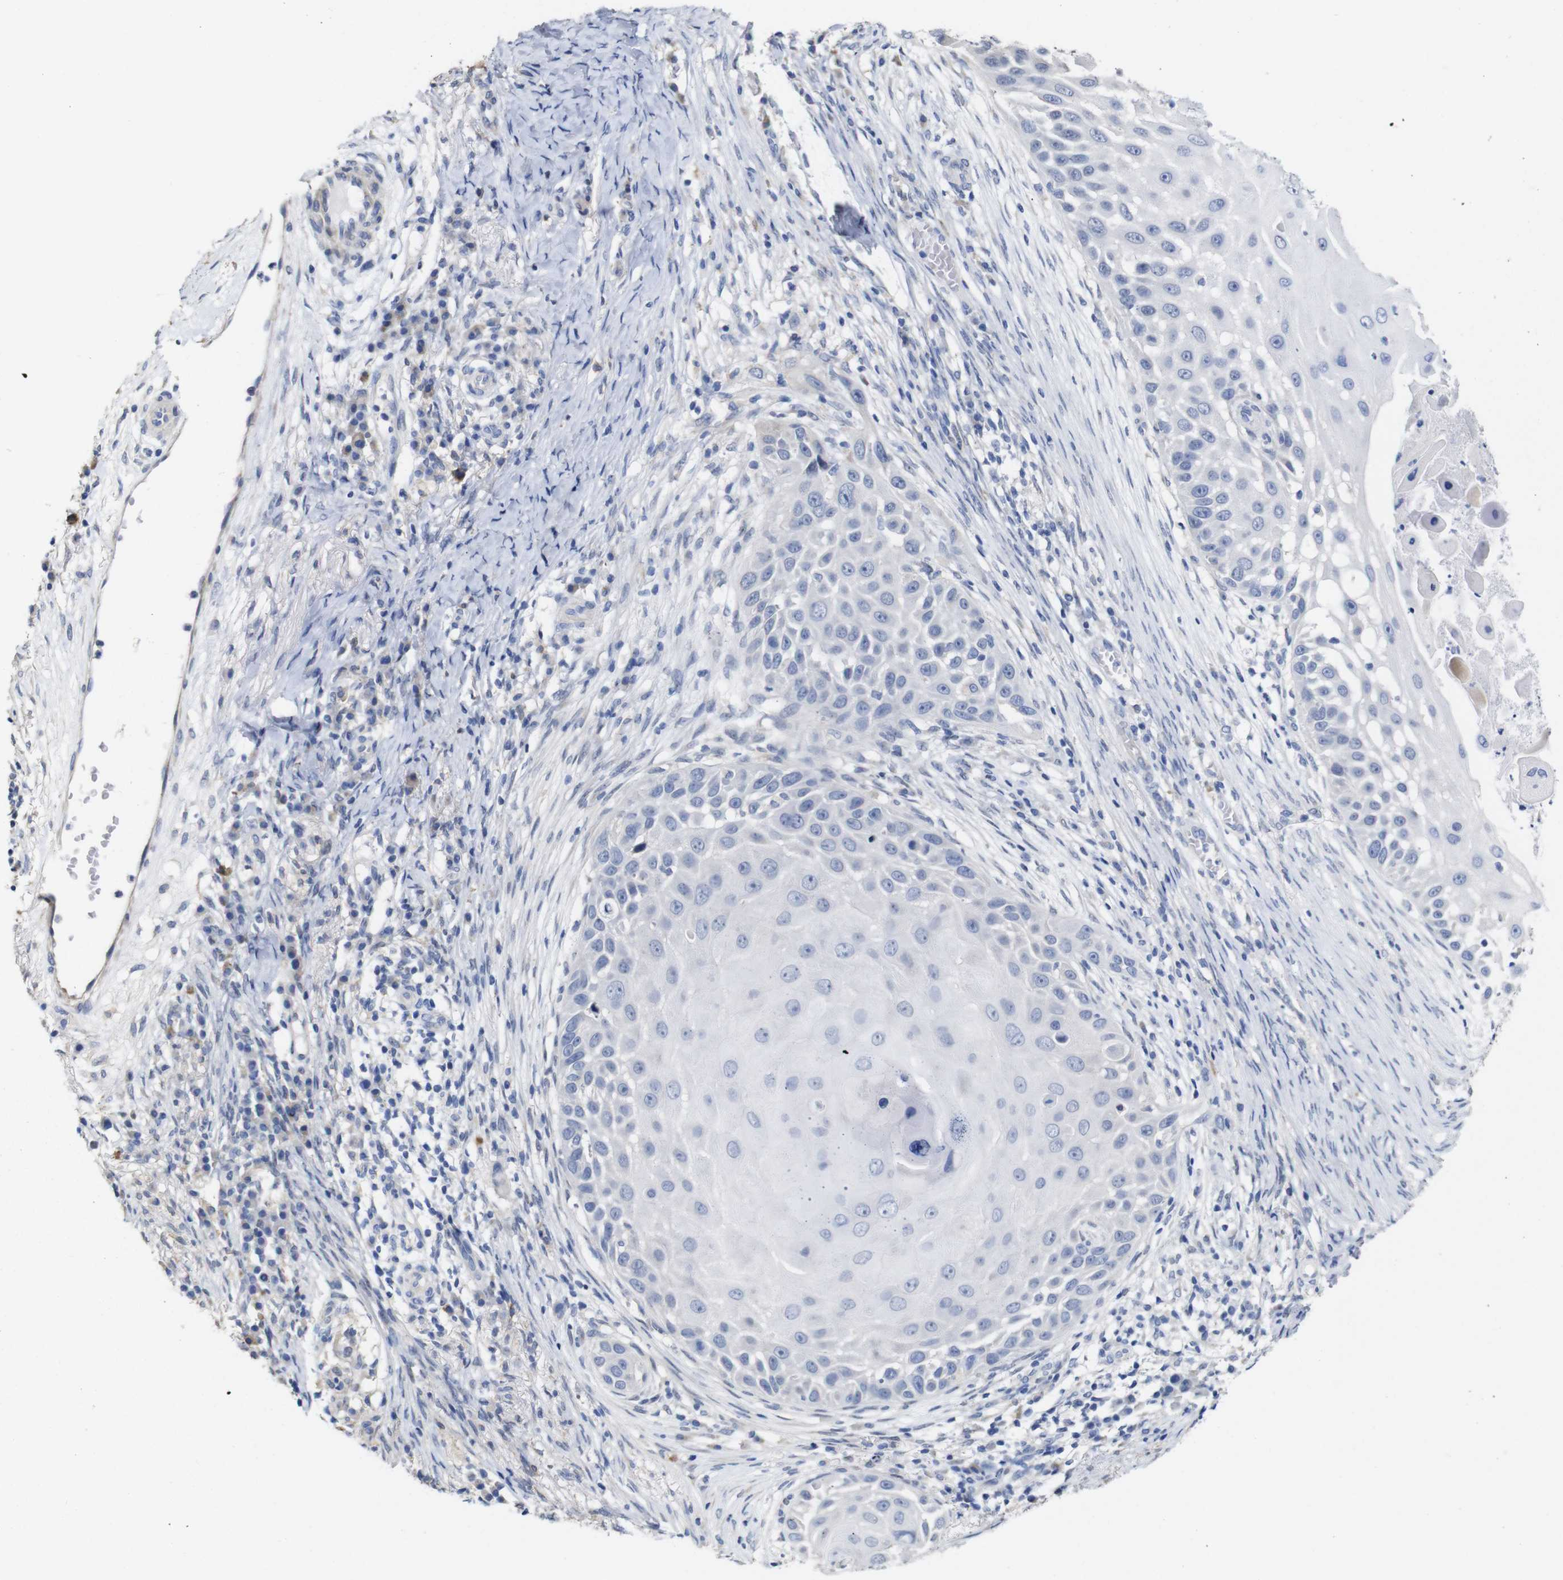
{"staining": {"intensity": "negative", "quantity": "none", "location": "none"}, "tissue": "skin cancer", "cell_type": "Tumor cells", "image_type": "cancer", "snomed": [{"axis": "morphology", "description": "Squamous cell carcinoma, NOS"}, {"axis": "topography", "description": "Skin"}], "caption": "There is no significant expression in tumor cells of skin cancer.", "gene": "TCEAL9", "patient": {"sex": "female", "age": 44}}